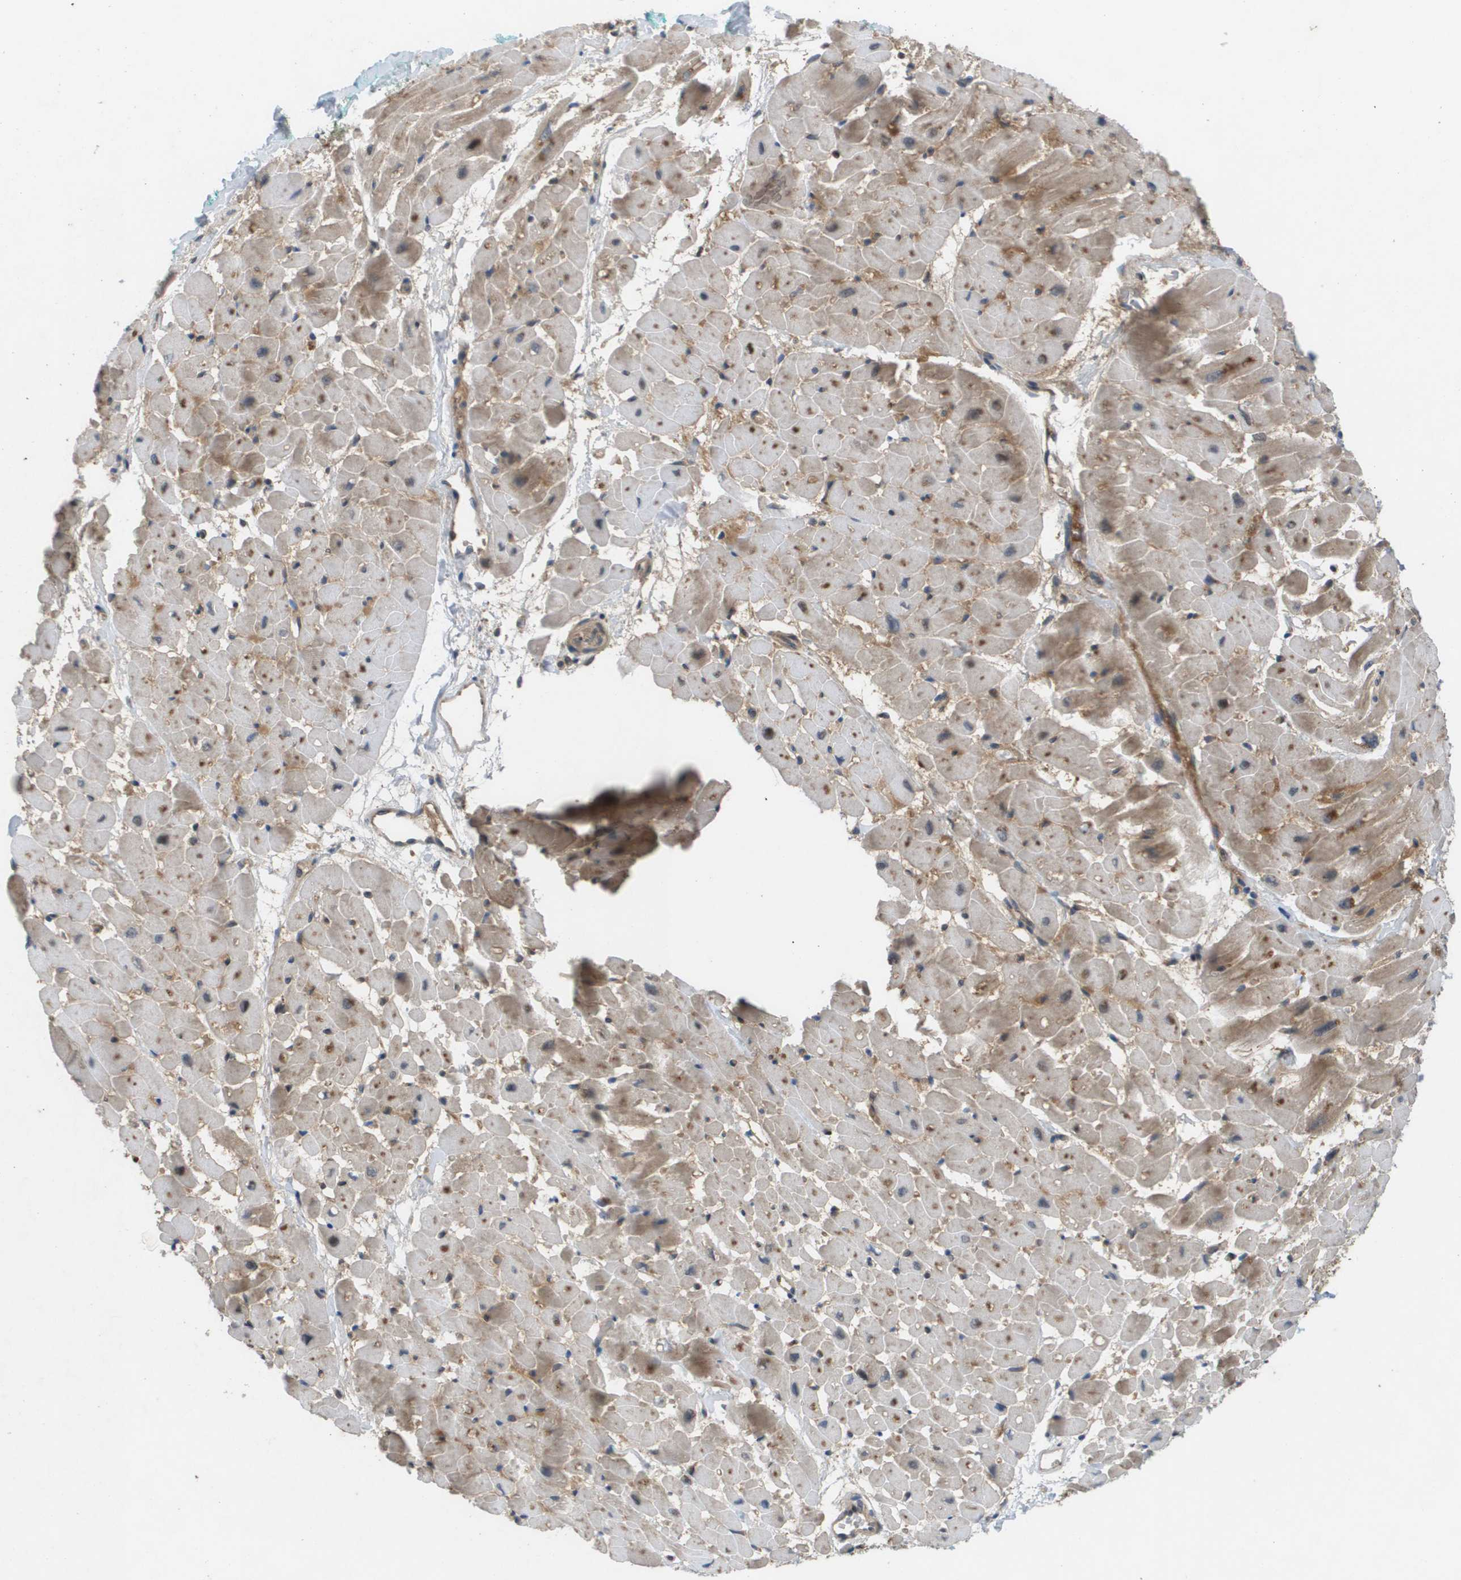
{"staining": {"intensity": "moderate", "quantity": ">75%", "location": "cytoplasmic/membranous"}, "tissue": "heart muscle", "cell_type": "Cardiomyocytes", "image_type": "normal", "snomed": [{"axis": "morphology", "description": "Normal tissue, NOS"}, {"axis": "topography", "description": "Heart"}], "caption": "Protein staining by IHC exhibits moderate cytoplasmic/membranous expression in about >75% of cardiomyocytes in normal heart muscle.", "gene": "PALD1", "patient": {"sex": "male", "age": 45}}